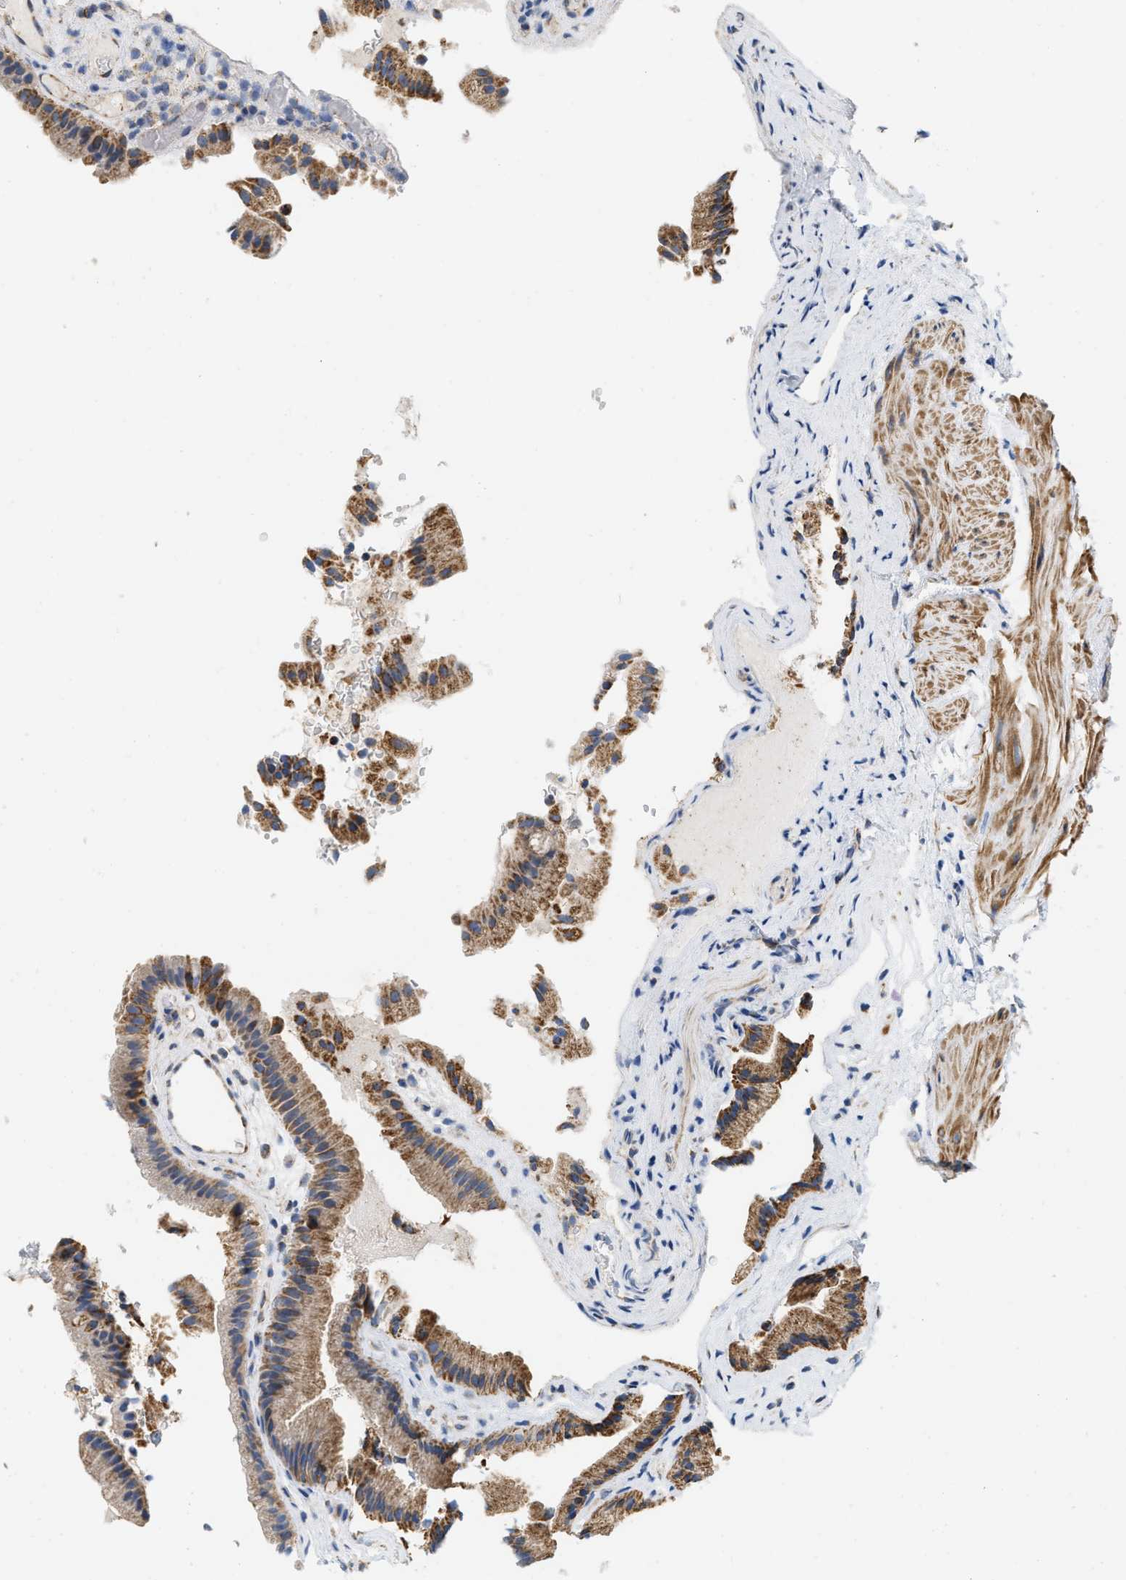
{"staining": {"intensity": "strong", "quantity": ">75%", "location": "cytoplasmic/membranous"}, "tissue": "gallbladder", "cell_type": "Glandular cells", "image_type": "normal", "snomed": [{"axis": "morphology", "description": "Normal tissue, NOS"}, {"axis": "topography", "description": "Gallbladder"}], "caption": "Normal gallbladder exhibits strong cytoplasmic/membranous positivity in about >75% of glandular cells (DAB IHC with brightfield microscopy, high magnification)..", "gene": "GRB10", "patient": {"sex": "male", "age": 49}}